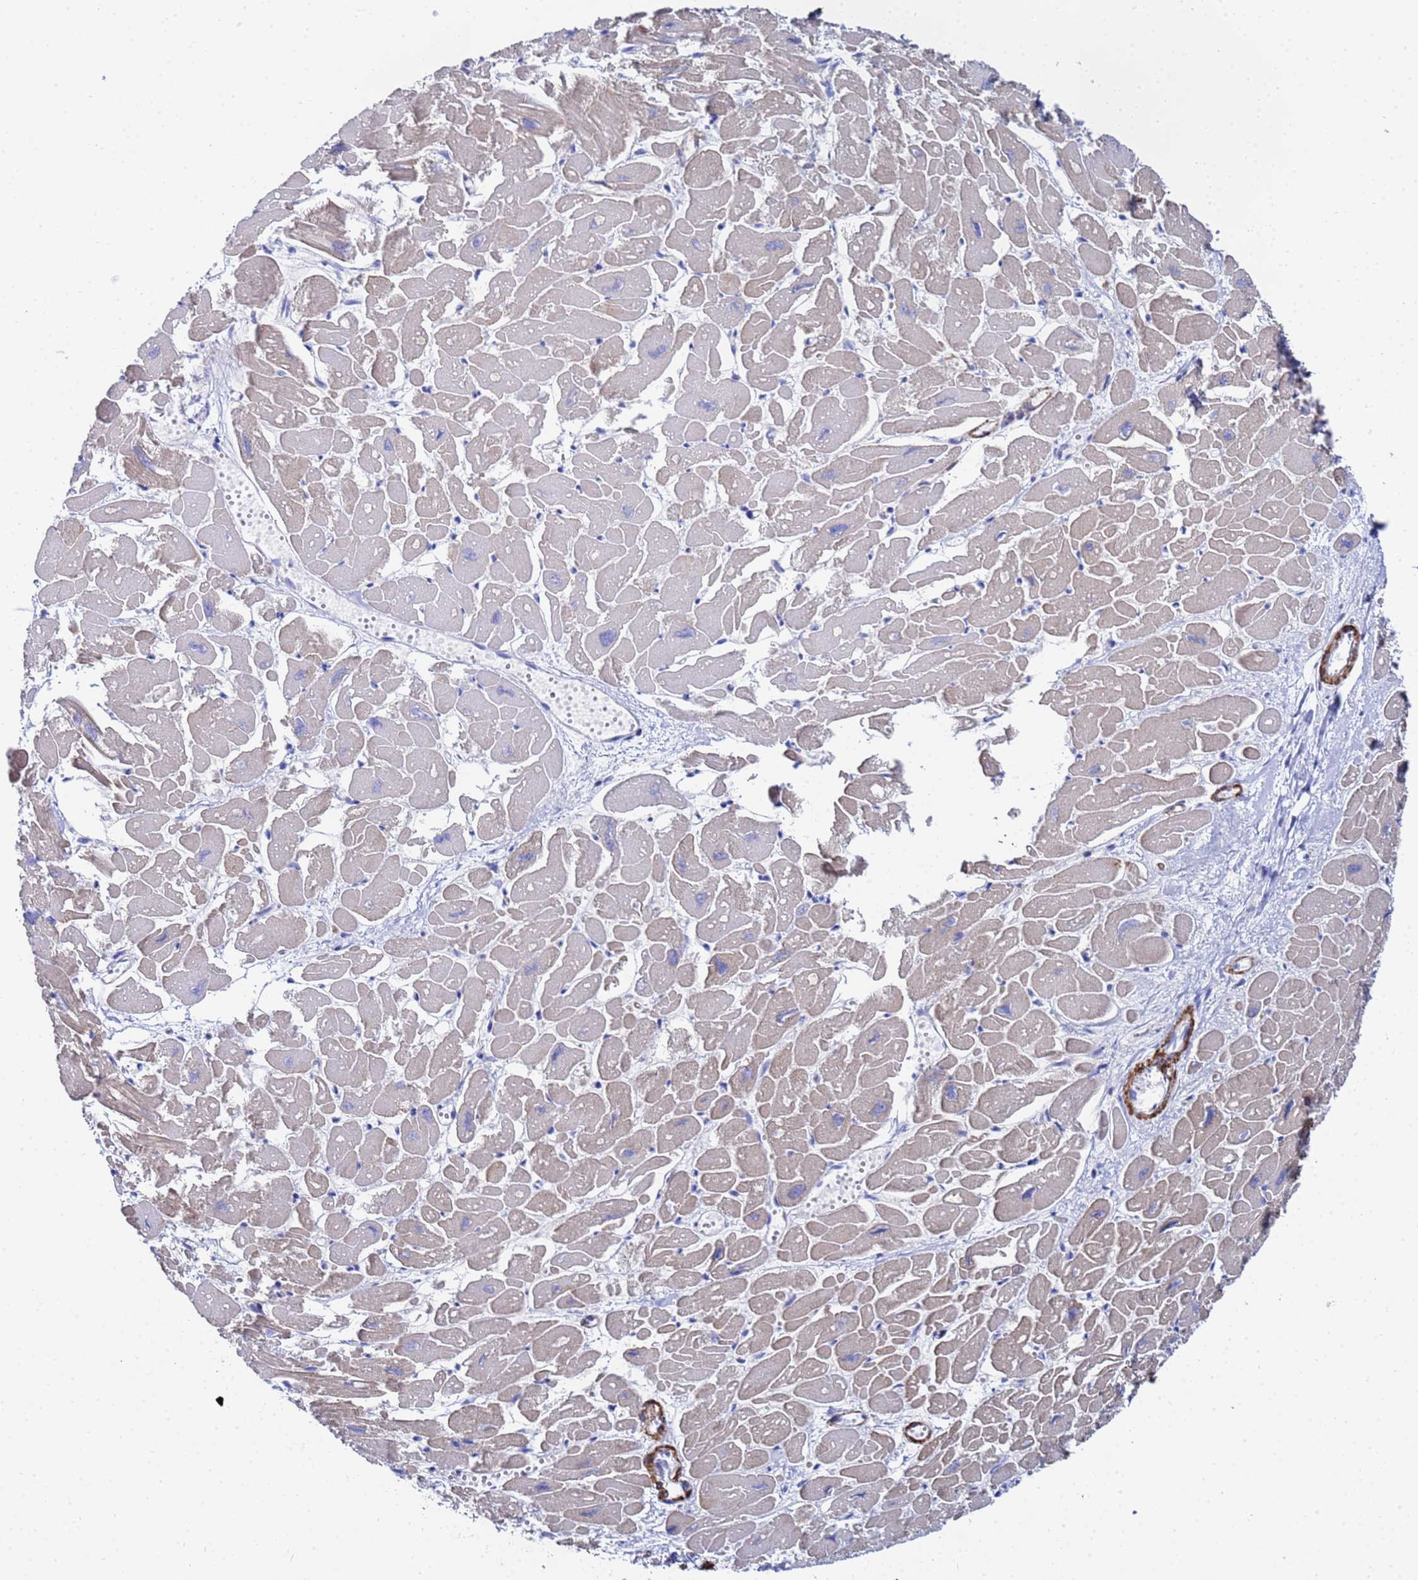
{"staining": {"intensity": "weak", "quantity": "<25%", "location": "cytoplasmic/membranous"}, "tissue": "heart muscle", "cell_type": "Cardiomyocytes", "image_type": "normal", "snomed": [{"axis": "morphology", "description": "Normal tissue, NOS"}, {"axis": "topography", "description": "Heart"}], "caption": "High power microscopy photomicrograph of an immunohistochemistry image of unremarkable heart muscle, revealing no significant expression in cardiomyocytes. (Immunohistochemistry (ihc), brightfield microscopy, high magnification).", "gene": "RAB39A", "patient": {"sex": "male", "age": 54}}